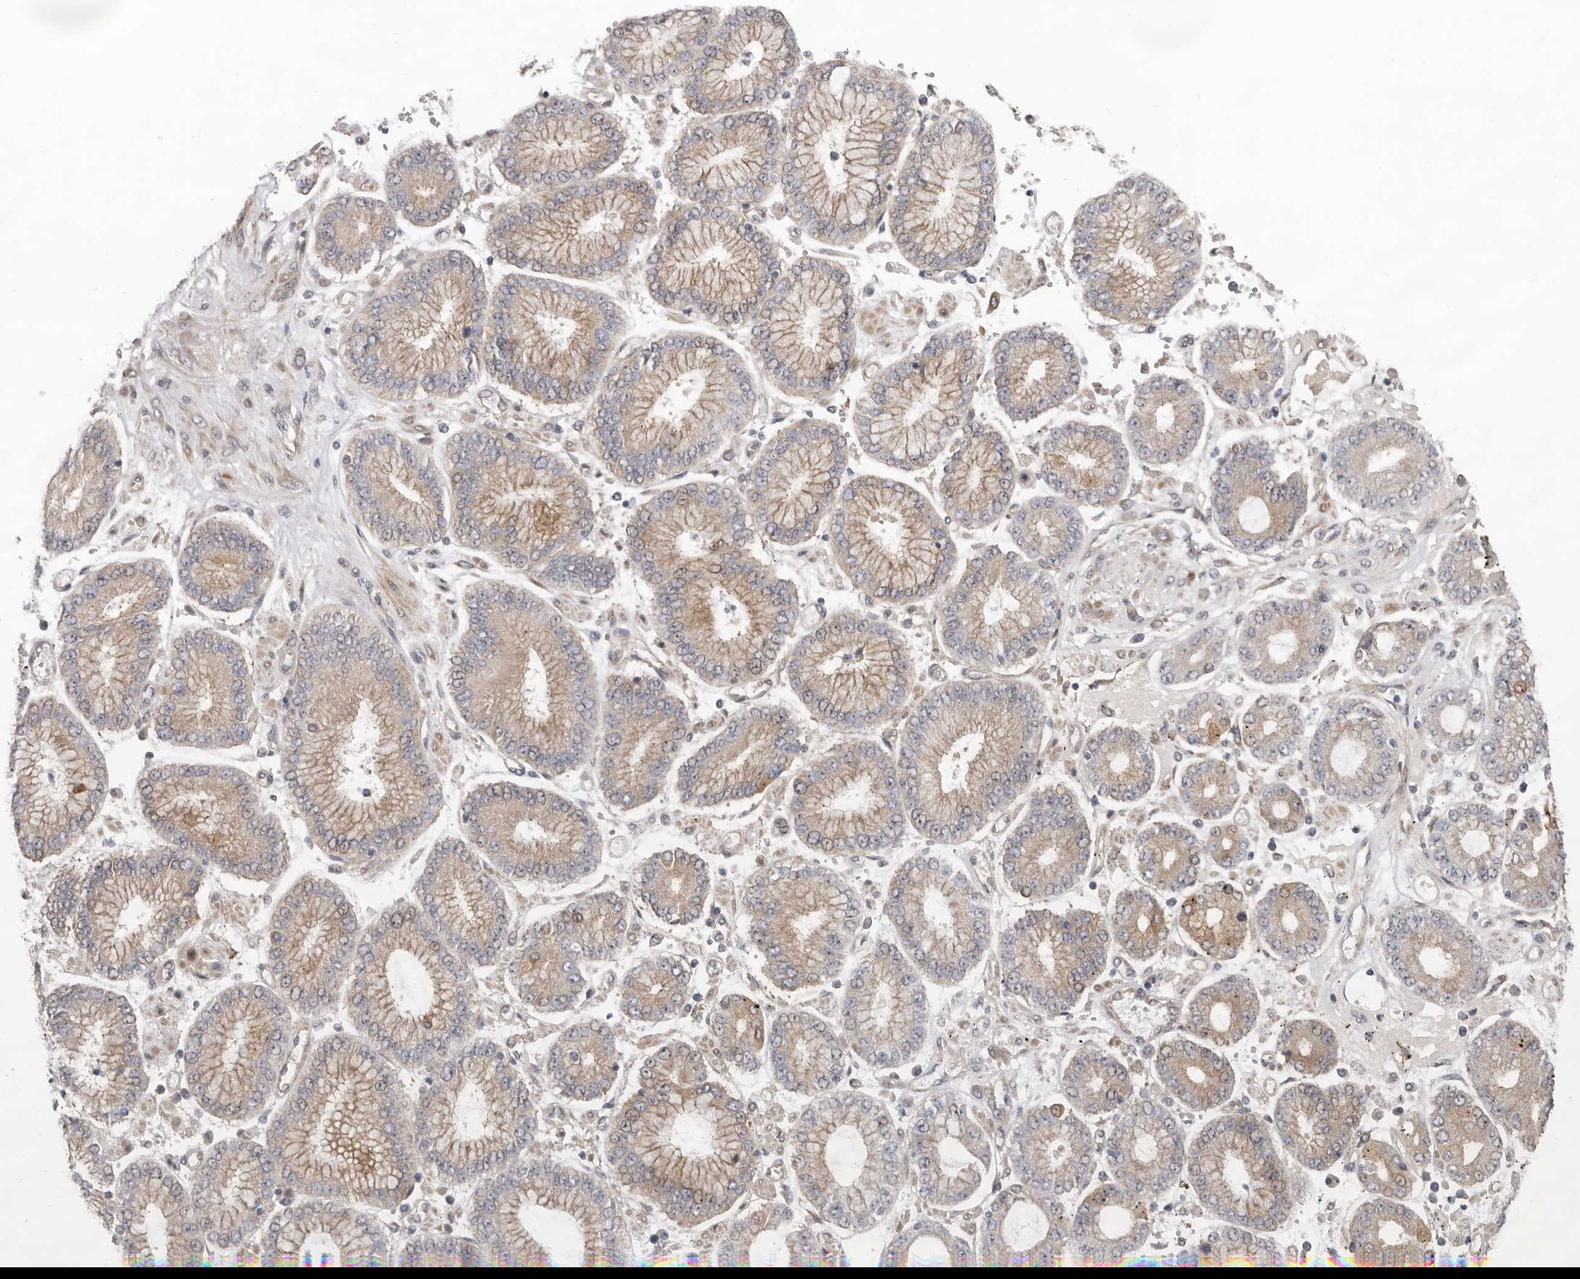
{"staining": {"intensity": "weak", "quantity": ">75%", "location": "cytoplasmic/membranous"}, "tissue": "stomach cancer", "cell_type": "Tumor cells", "image_type": "cancer", "snomed": [{"axis": "morphology", "description": "Adenocarcinoma, NOS"}, {"axis": "topography", "description": "Stomach"}], "caption": "Adenocarcinoma (stomach) tissue demonstrates weak cytoplasmic/membranous positivity in about >75% of tumor cells", "gene": "HINT3", "patient": {"sex": "male", "age": 76}}